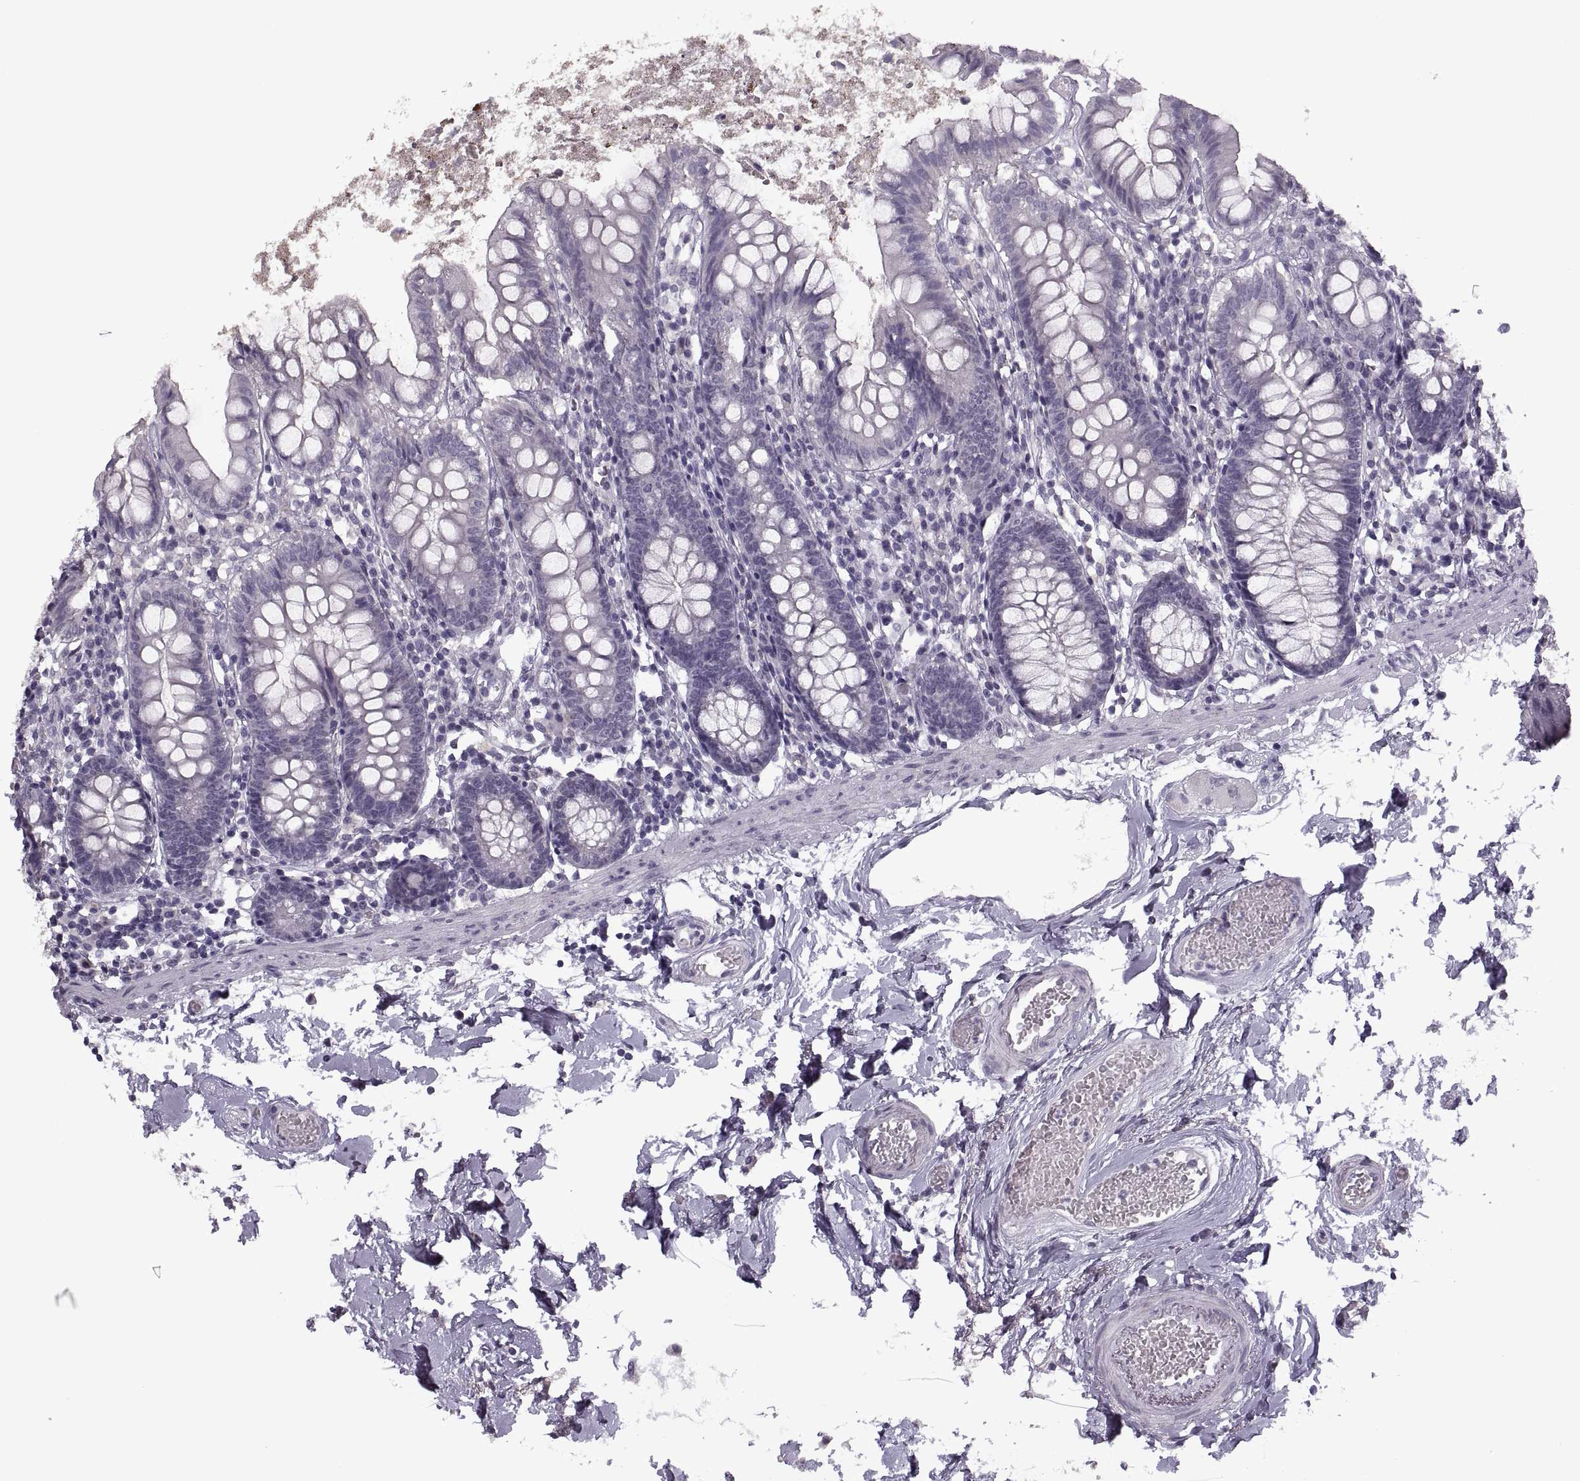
{"staining": {"intensity": "negative", "quantity": "none", "location": "none"}, "tissue": "small intestine", "cell_type": "Glandular cells", "image_type": "normal", "snomed": [{"axis": "morphology", "description": "Normal tissue, NOS"}, {"axis": "topography", "description": "Small intestine"}], "caption": "Human small intestine stained for a protein using IHC exhibits no positivity in glandular cells.", "gene": "PAGE2B", "patient": {"sex": "female", "age": 90}}